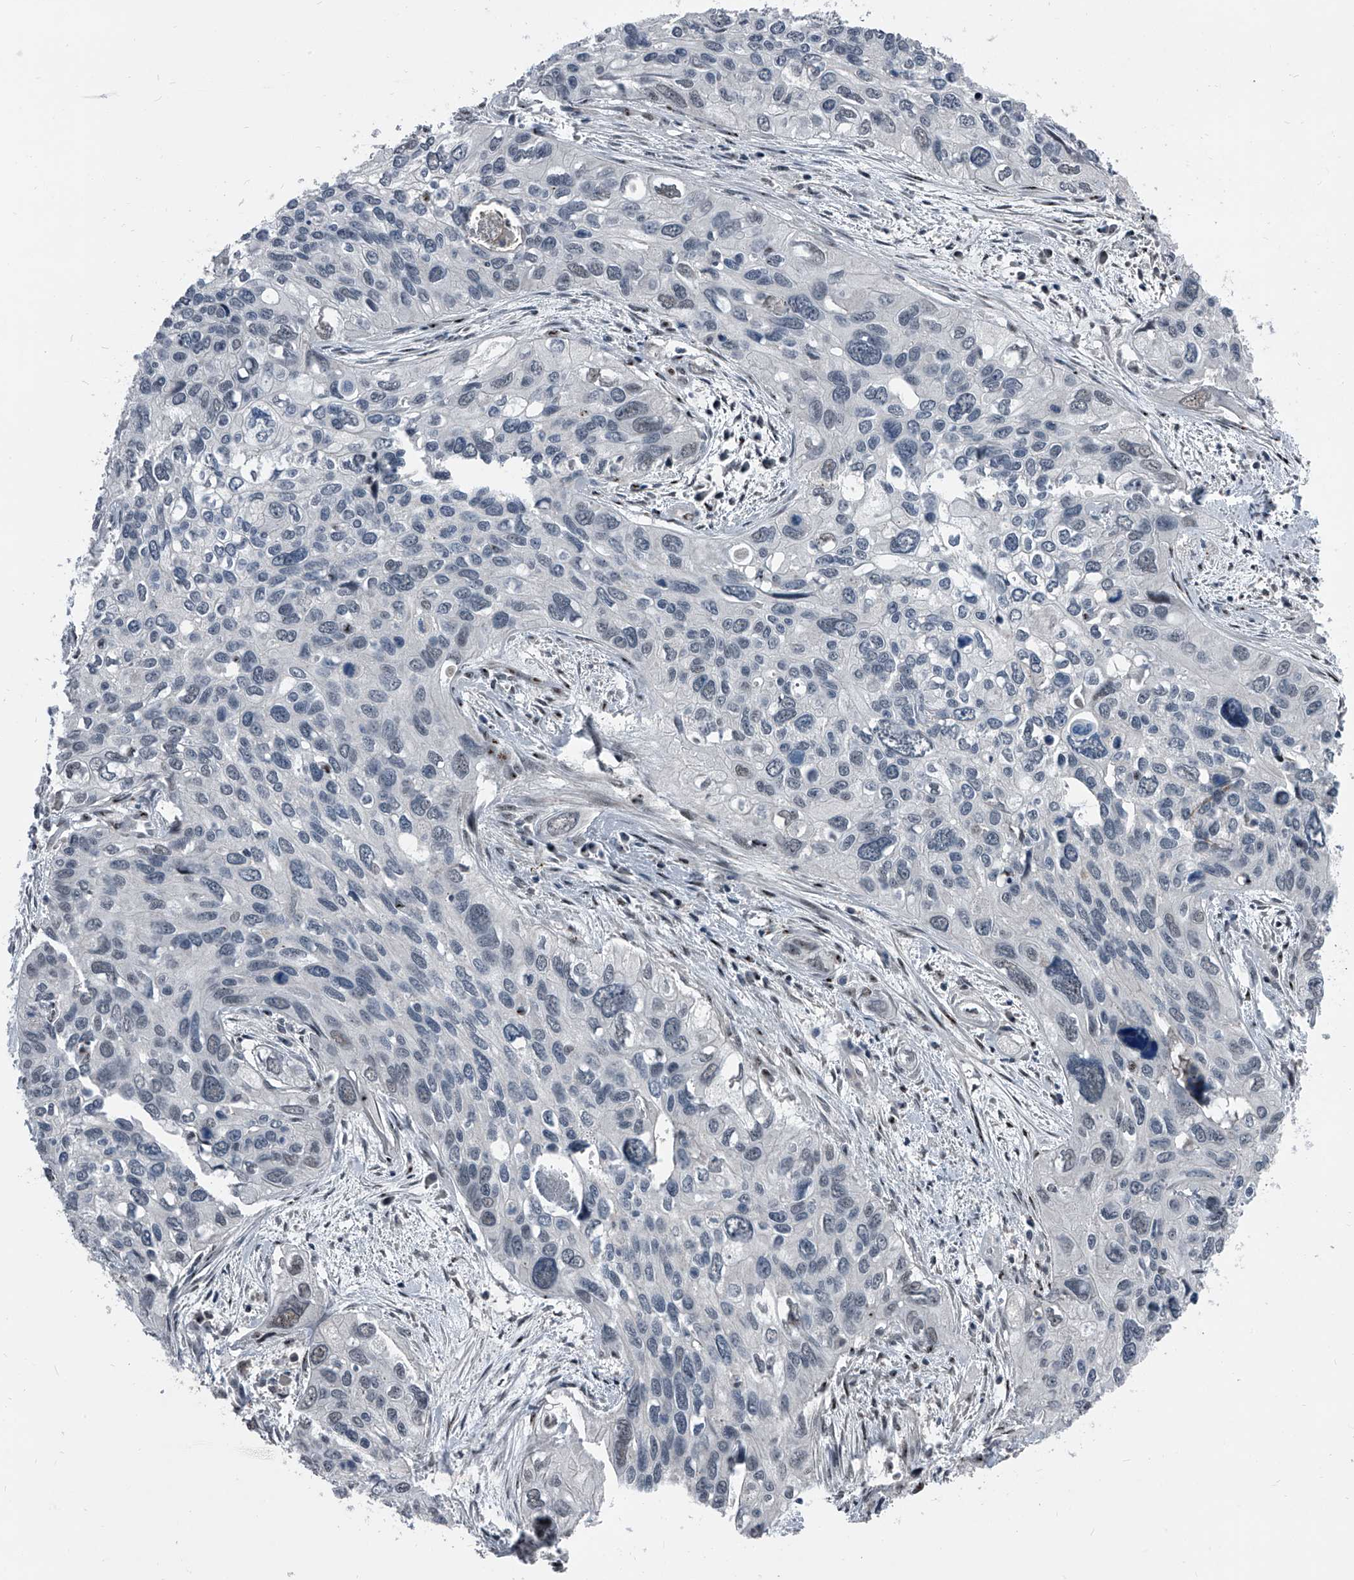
{"staining": {"intensity": "negative", "quantity": "none", "location": "none"}, "tissue": "cervical cancer", "cell_type": "Tumor cells", "image_type": "cancer", "snomed": [{"axis": "morphology", "description": "Squamous cell carcinoma, NOS"}, {"axis": "topography", "description": "Cervix"}], "caption": "Immunohistochemical staining of squamous cell carcinoma (cervical) demonstrates no significant staining in tumor cells.", "gene": "MEN1", "patient": {"sex": "female", "age": 55}}